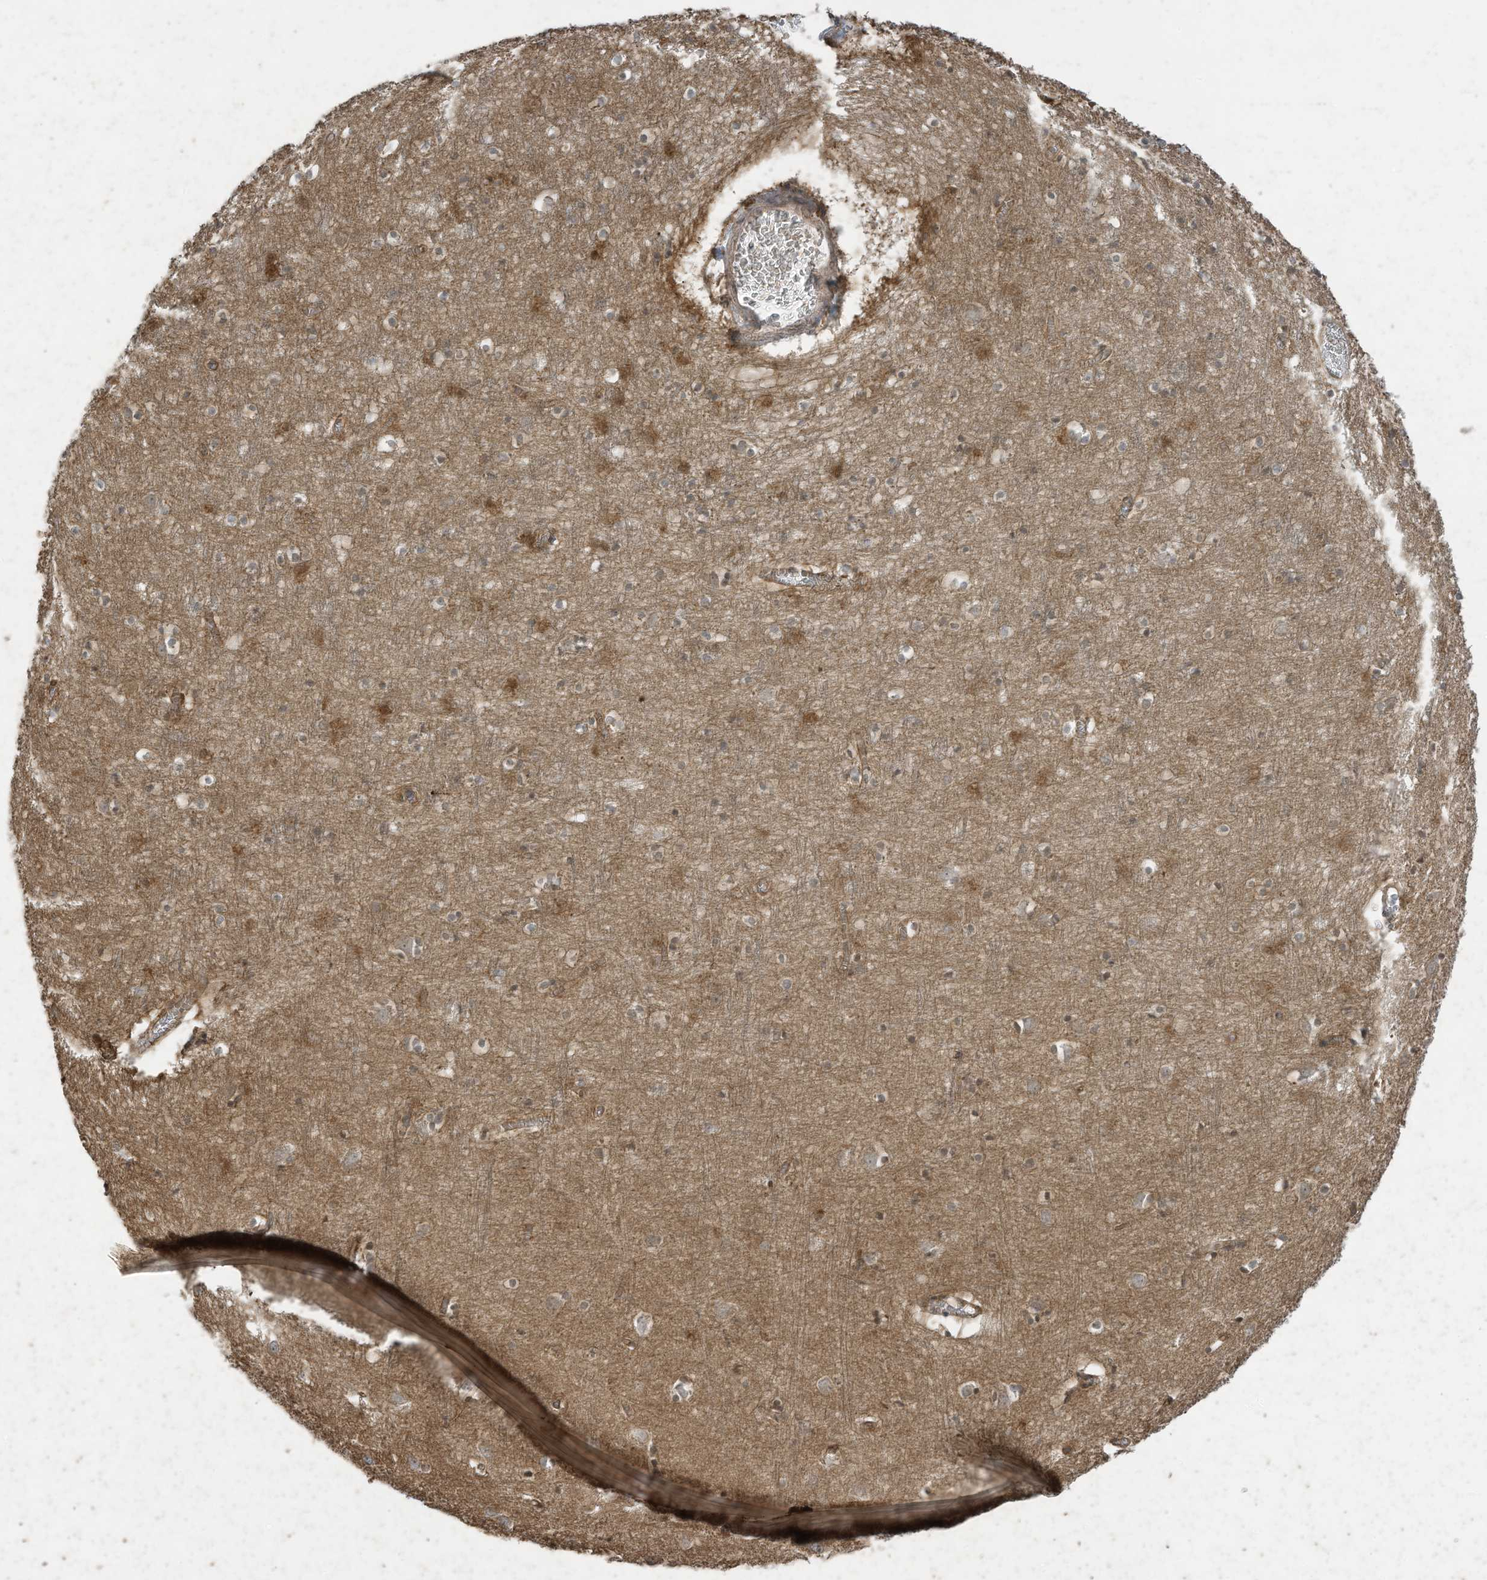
{"staining": {"intensity": "weak", "quantity": "25%-75%", "location": "cytoplasmic/membranous"}, "tissue": "cerebral cortex", "cell_type": "Endothelial cells", "image_type": "normal", "snomed": [{"axis": "morphology", "description": "Normal tissue, NOS"}, {"axis": "topography", "description": "Cerebral cortex"}], "caption": "Protein expression by immunohistochemistry (IHC) reveals weak cytoplasmic/membranous staining in about 25%-75% of endothelial cells in unremarkable cerebral cortex. The protein of interest is stained brown, and the nuclei are stained in blue (DAB (3,3'-diaminobenzidine) IHC with brightfield microscopy, high magnification).", "gene": "MATN2", "patient": {"sex": "female", "age": 64}}